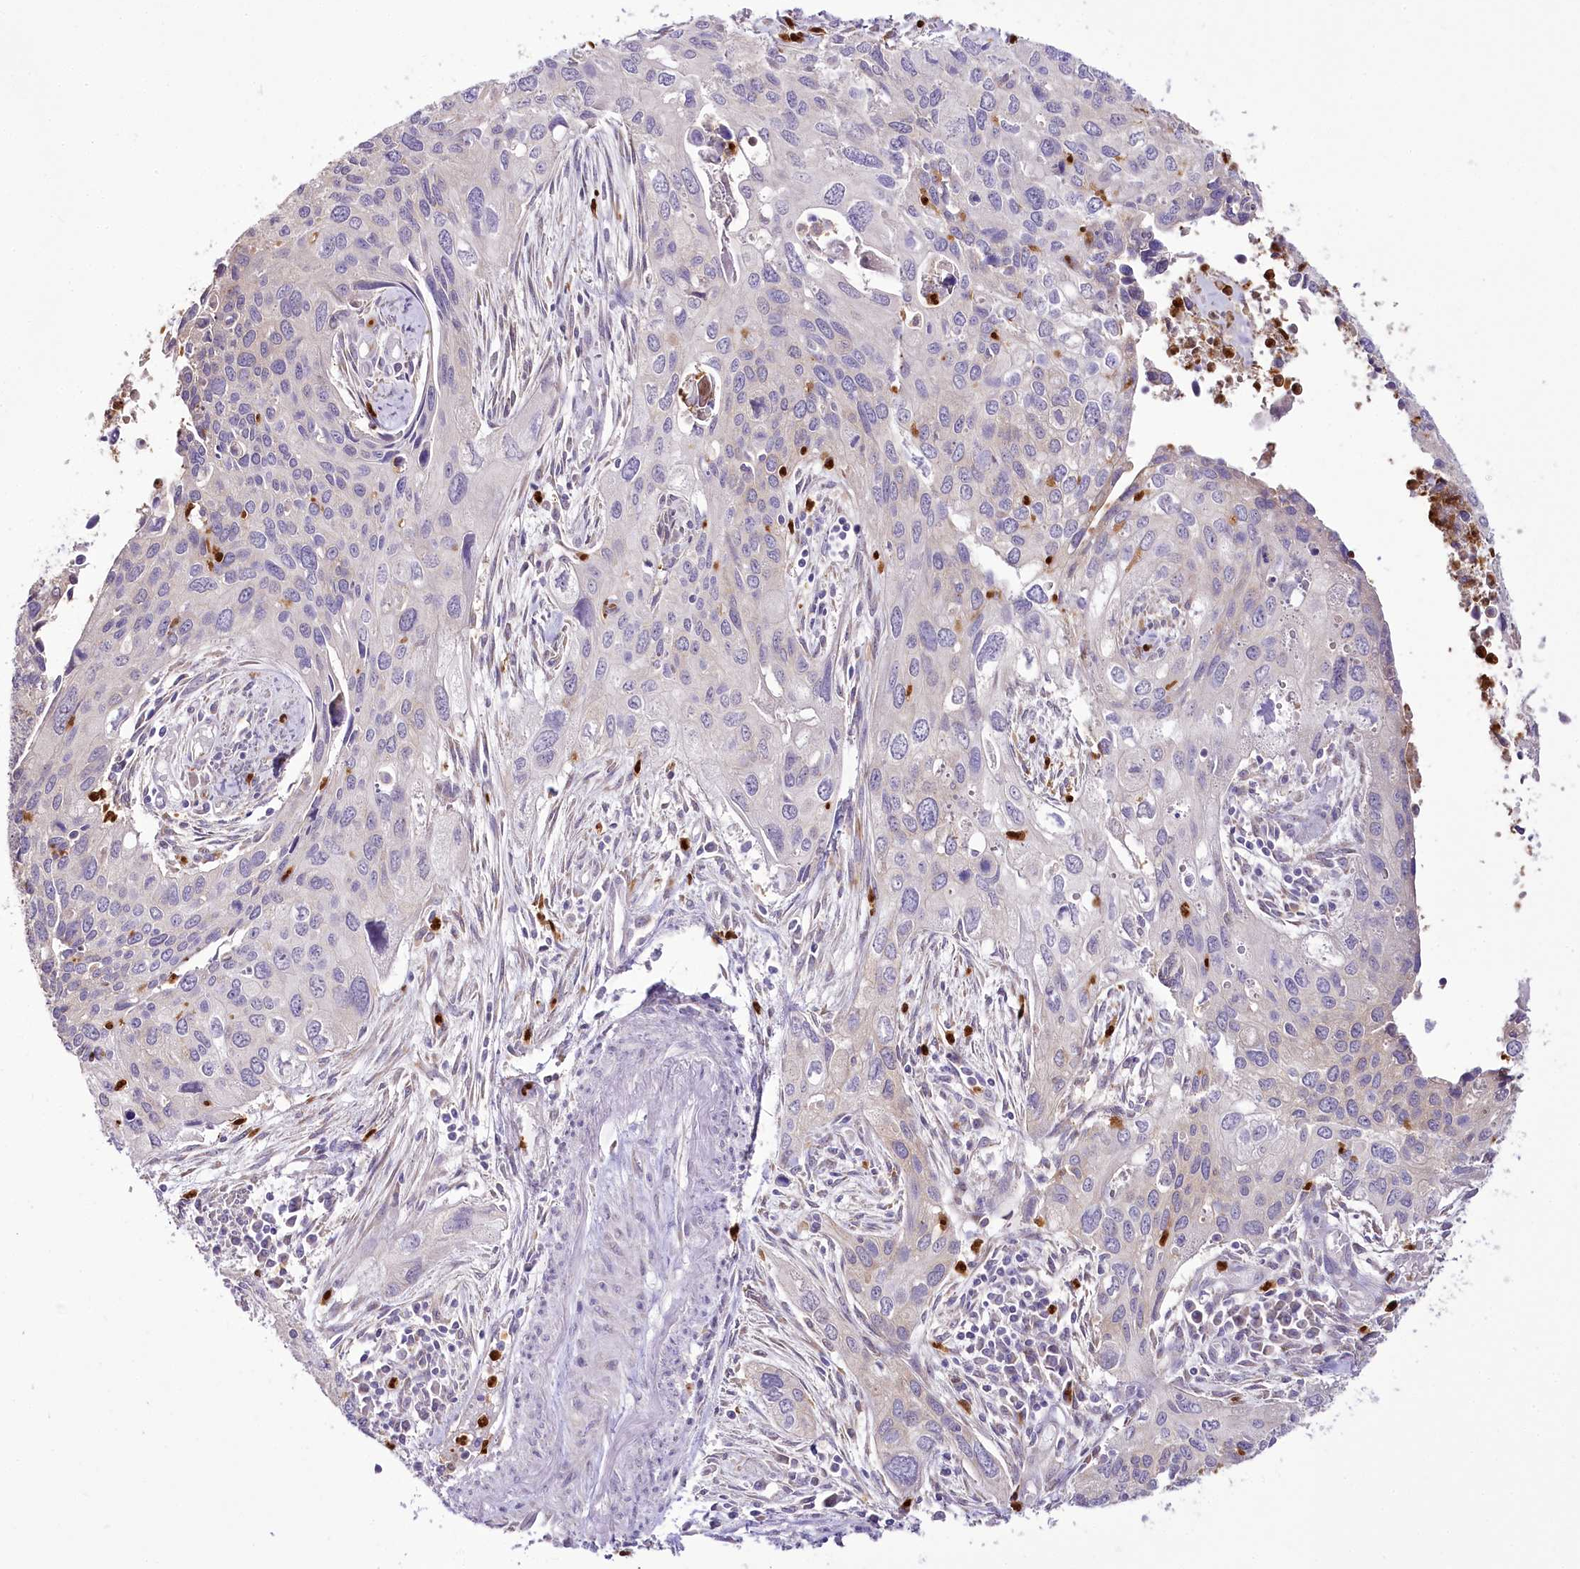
{"staining": {"intensity": "negative", "quantity": "none", "location": "none"}, "tissue": "cervical cancer", "cell_type": "Tumor cells", "image_type": "cancer", "snomed": [{"axis": "morphology", "description": "Squamous cell carcinoma, NOS"}, {"axis": "topography", "description": "Cervix"}], "caption": "Immunohistochemistry of cervical cancer (squamous cell carcinoma) shows no expression in tumor cells.", "gene": "DPYD", "patient": {"sex": "female", "age": 55}}